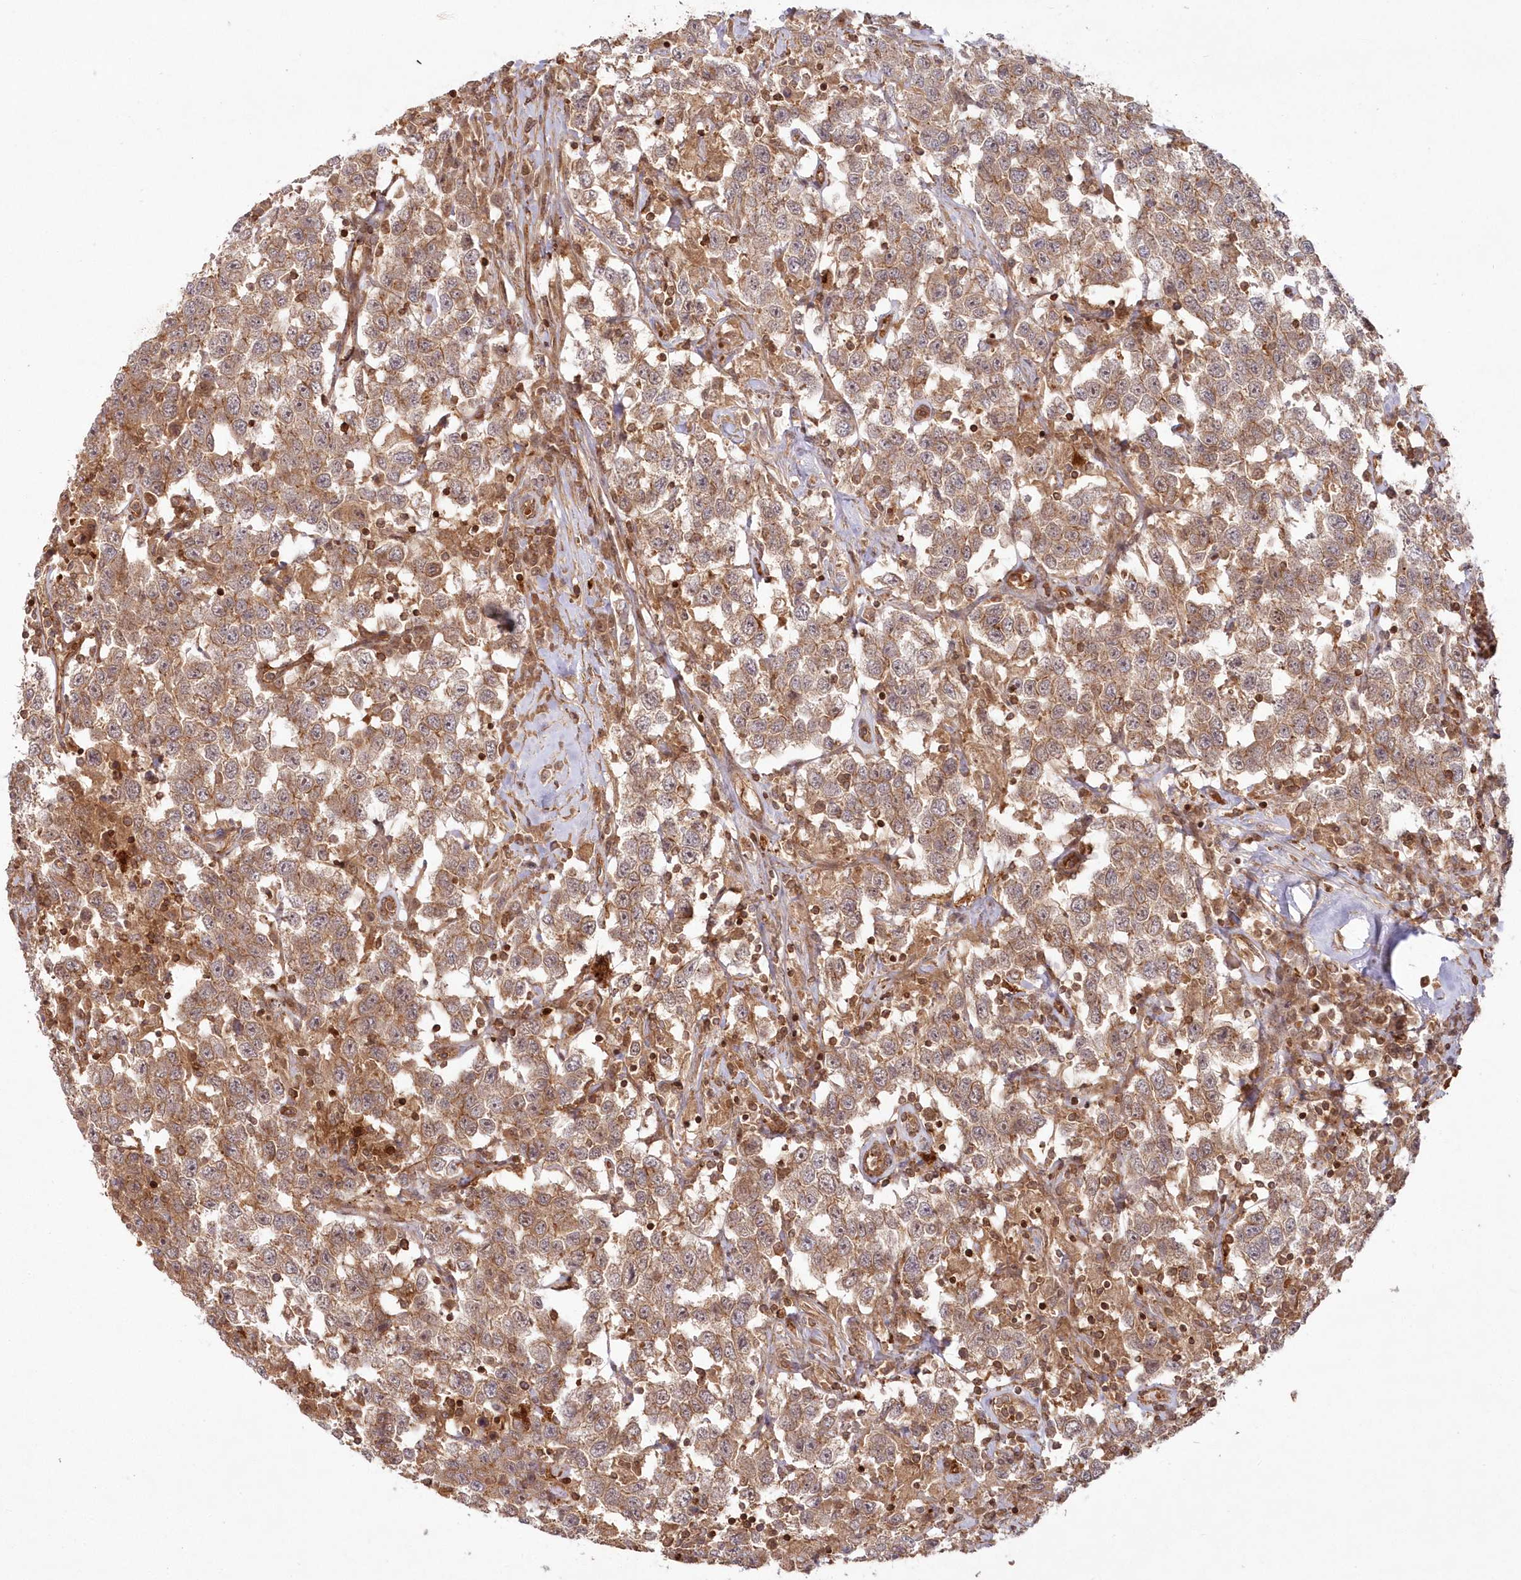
{"staining": {"intensity": "moderate", "quantity": ">75%", "location": "cytoplasmic/membranous"}, "tissue": "testis cancer", "cell_type": "Tumor cells", "image_type": "cancer", "snomed": [{"axis": "morphology", "description": "Seminoma, NOS"}, {"axis": "topography", "description": "Testis"}], "caption": "A histopathology image of testis seminoma stained for a protein exhibits moderate cytoplasmic/membranous brown staining in tumor cells.", "gene": "RGCC", "patient": {"sex": "male", "age": 41}}